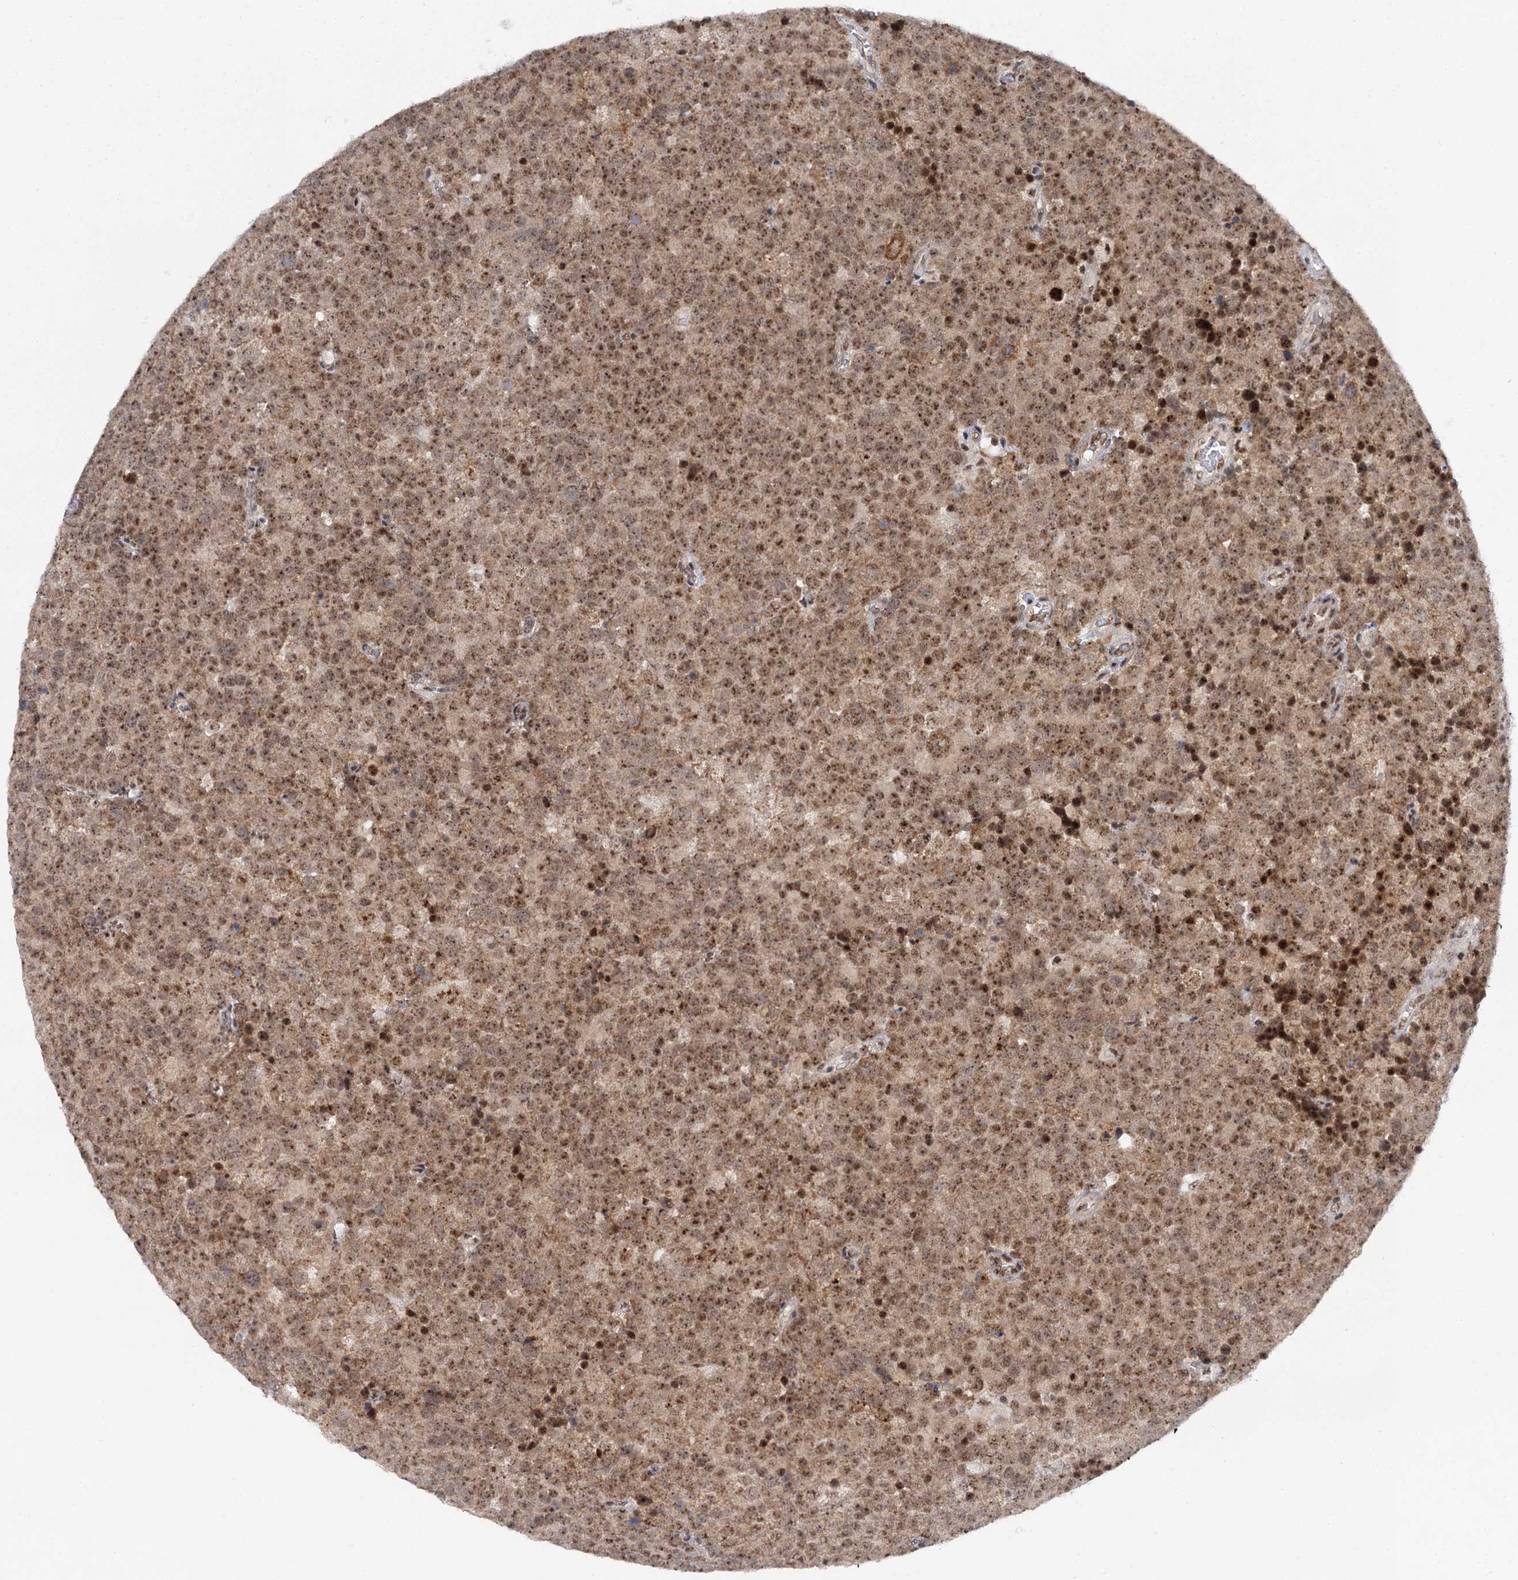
{"staining": {"intensity": "moderate", "quantity": ">75%", "location": "nuclear"}, "tissue": "testis cancer", "cell_type": "Tumor cells", "image_type": "cancer", "snomed": [{"axis": "morphology", "description": "Seminoma, NOS"}, {"axis": "topography", "description": "Testis"}], "caption": "High-magnification brightfield microscopy of testis cancer (seminoma) stained with DAB (3,3'-diaminobenzidine) (brown) and counterstained with hematoxylin (blue). tumor cells exhibit moderate nuclear positivity is identified in about>75% of cells.", "gene": "BUD13", "patient": {"sex": "male", "age": 71}}